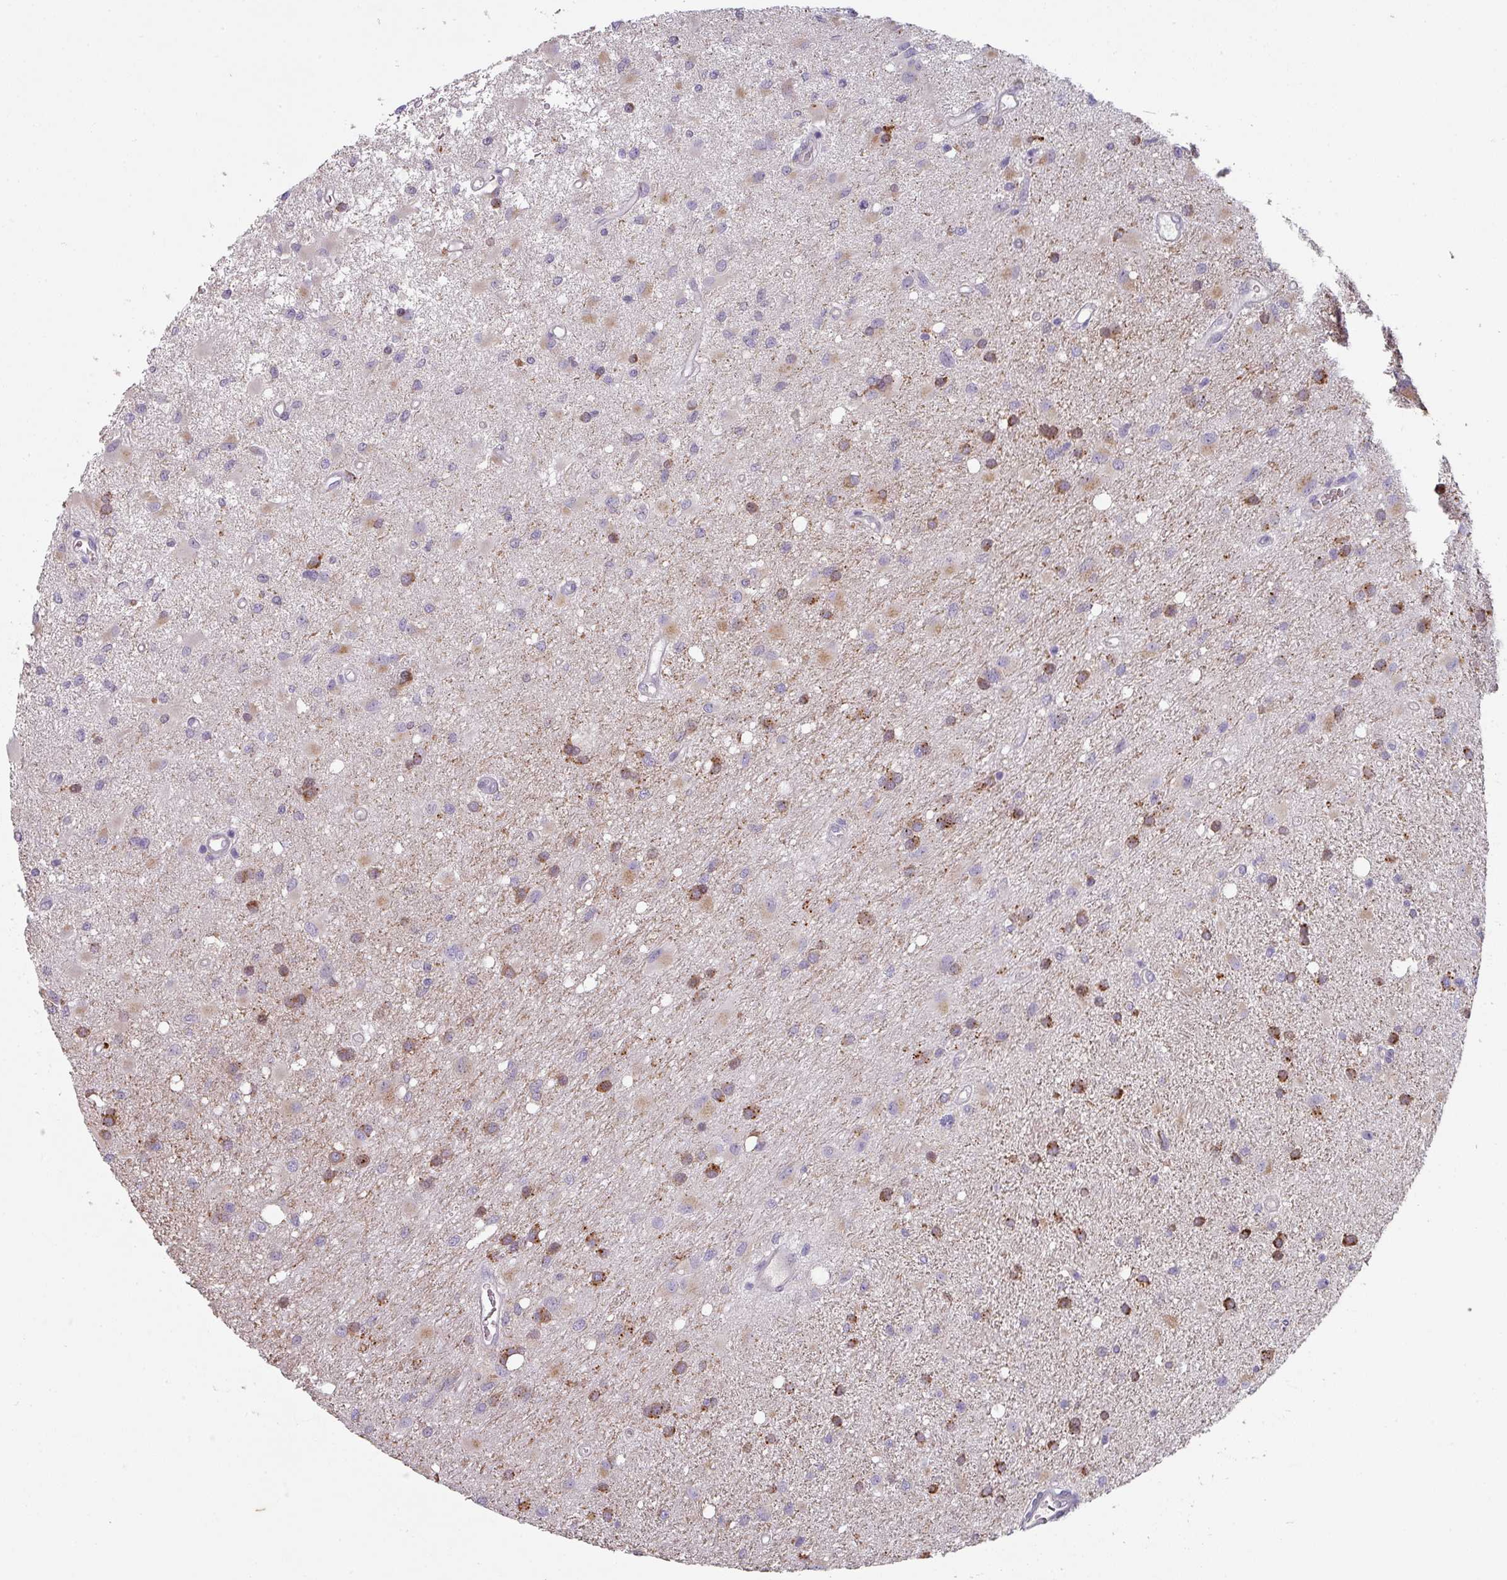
{"staining": {"intensity": "strong", "quantity": "<25%", "location": "cytoplasmic/membranous"}, "tissue": "glioma", "cell_type": "Tumor cells", "image_type": "cancer", "snomed": [{"axis": "morphology", "description": "Glioma, malignant, High grade"}, {"axis": "topography", "description": "Brain"}], "caption": "A high-resolution histopathology image shows immunohistochemistry staining of high-grade glioma (malignant), which exhibits strong cytoplasmic/membranous positivity in about <25% of tumor cells. (DAB (3,3'-diaminobenzidine) = brown stain, brightfield microscopy at high magnification).", "gene": "PRODH2", "patient": {"sex": "male", "age": 67}}